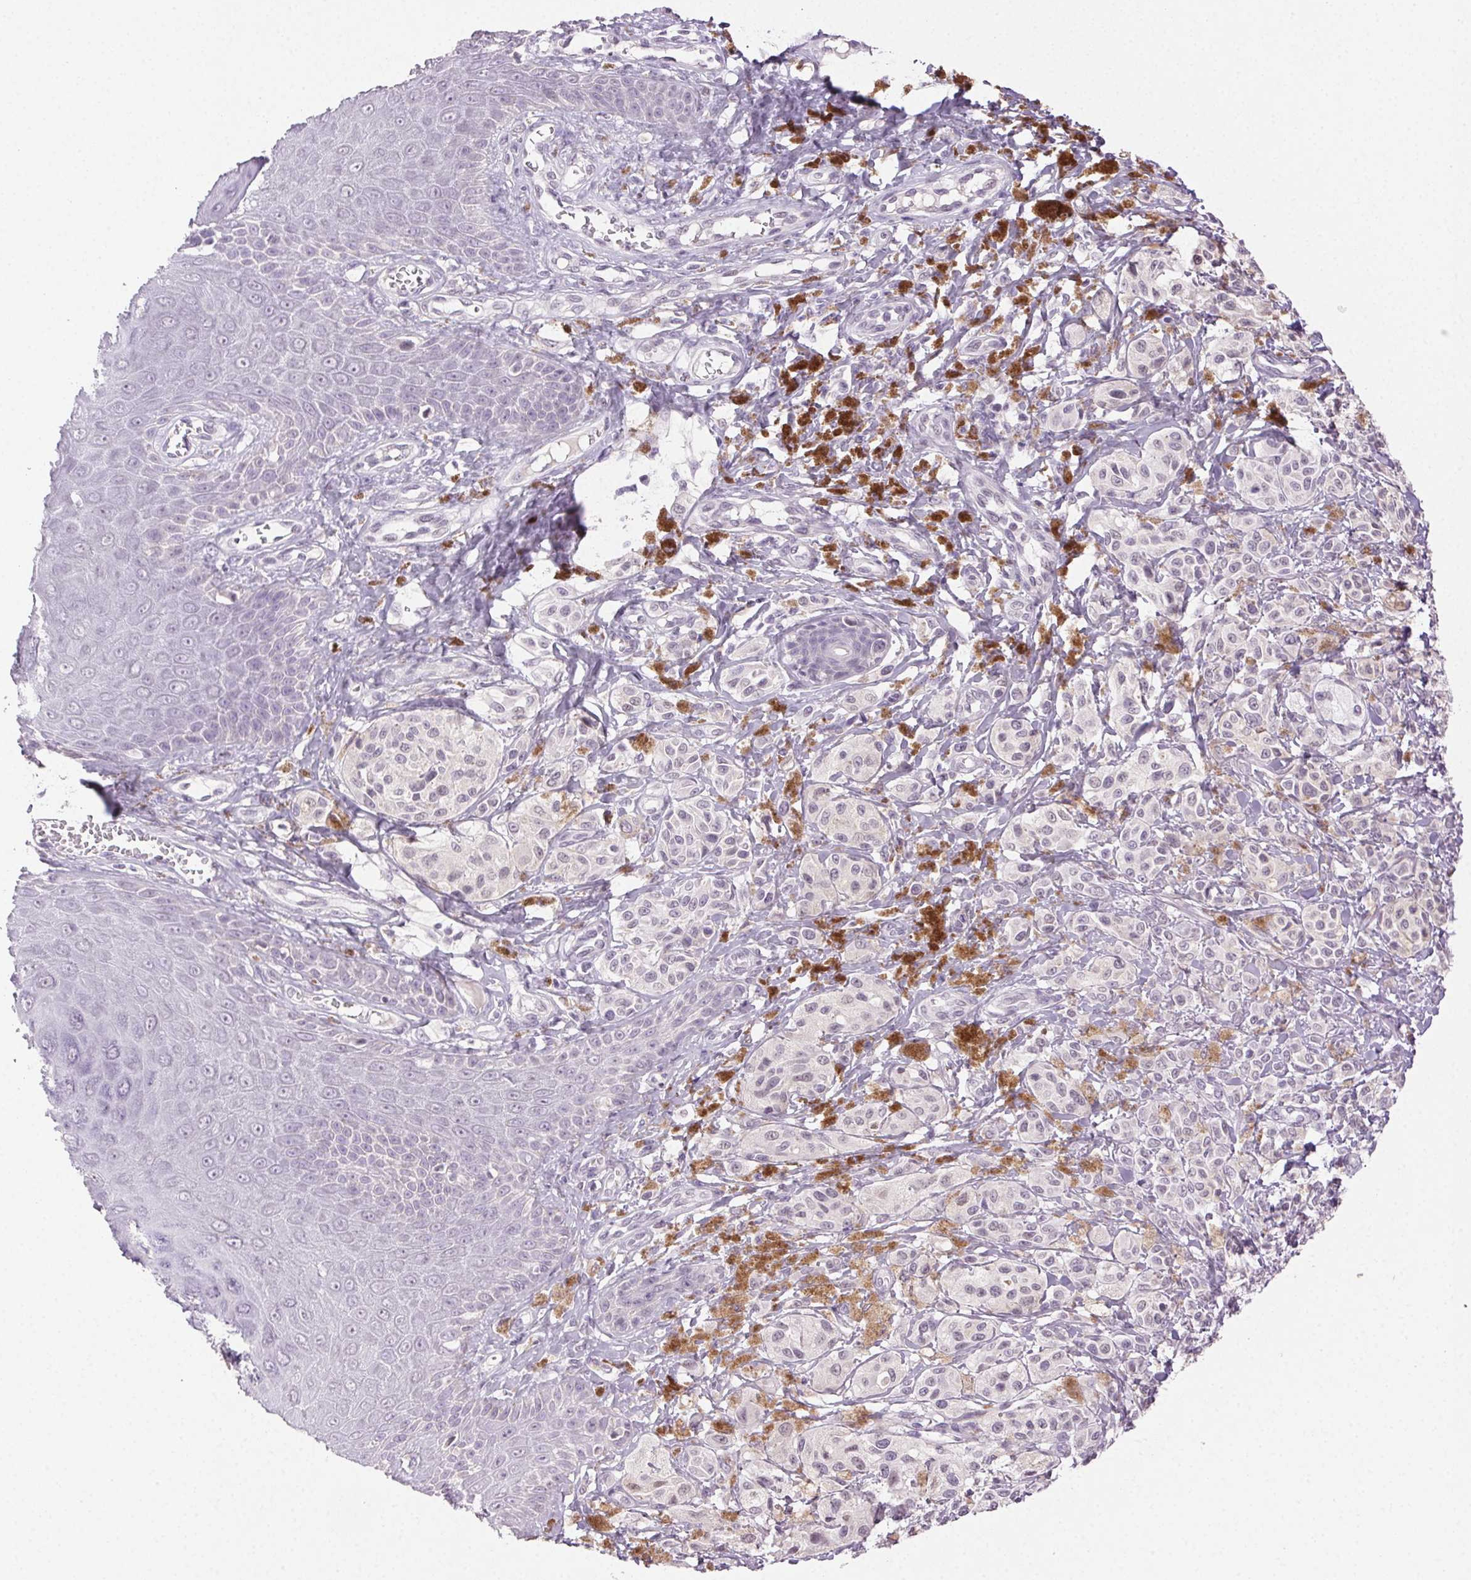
{"staining": {"intensity": "negative", "quantity": "none", "location": "none"}, "tissue": "melanoma", "cell_type": "Tumor cells", "image_type": "cancer", "snomed": [{"axis": "morphology", "description": "Malignant melanoma, NOS"}, {"axis": "topography", "description": "Skin"}], "caption": "This photomicrograph is of melanoma stained with immunohistochemistry to label a protein in brown with the nuclei are counter-stained blue. There is no positivity in tumor cells. (DAB immunohistochemistry visualized using brightfield microscopy, high magnification).", "gene": "CLDN10", "patient": {"sex": "female", "age": 80}}